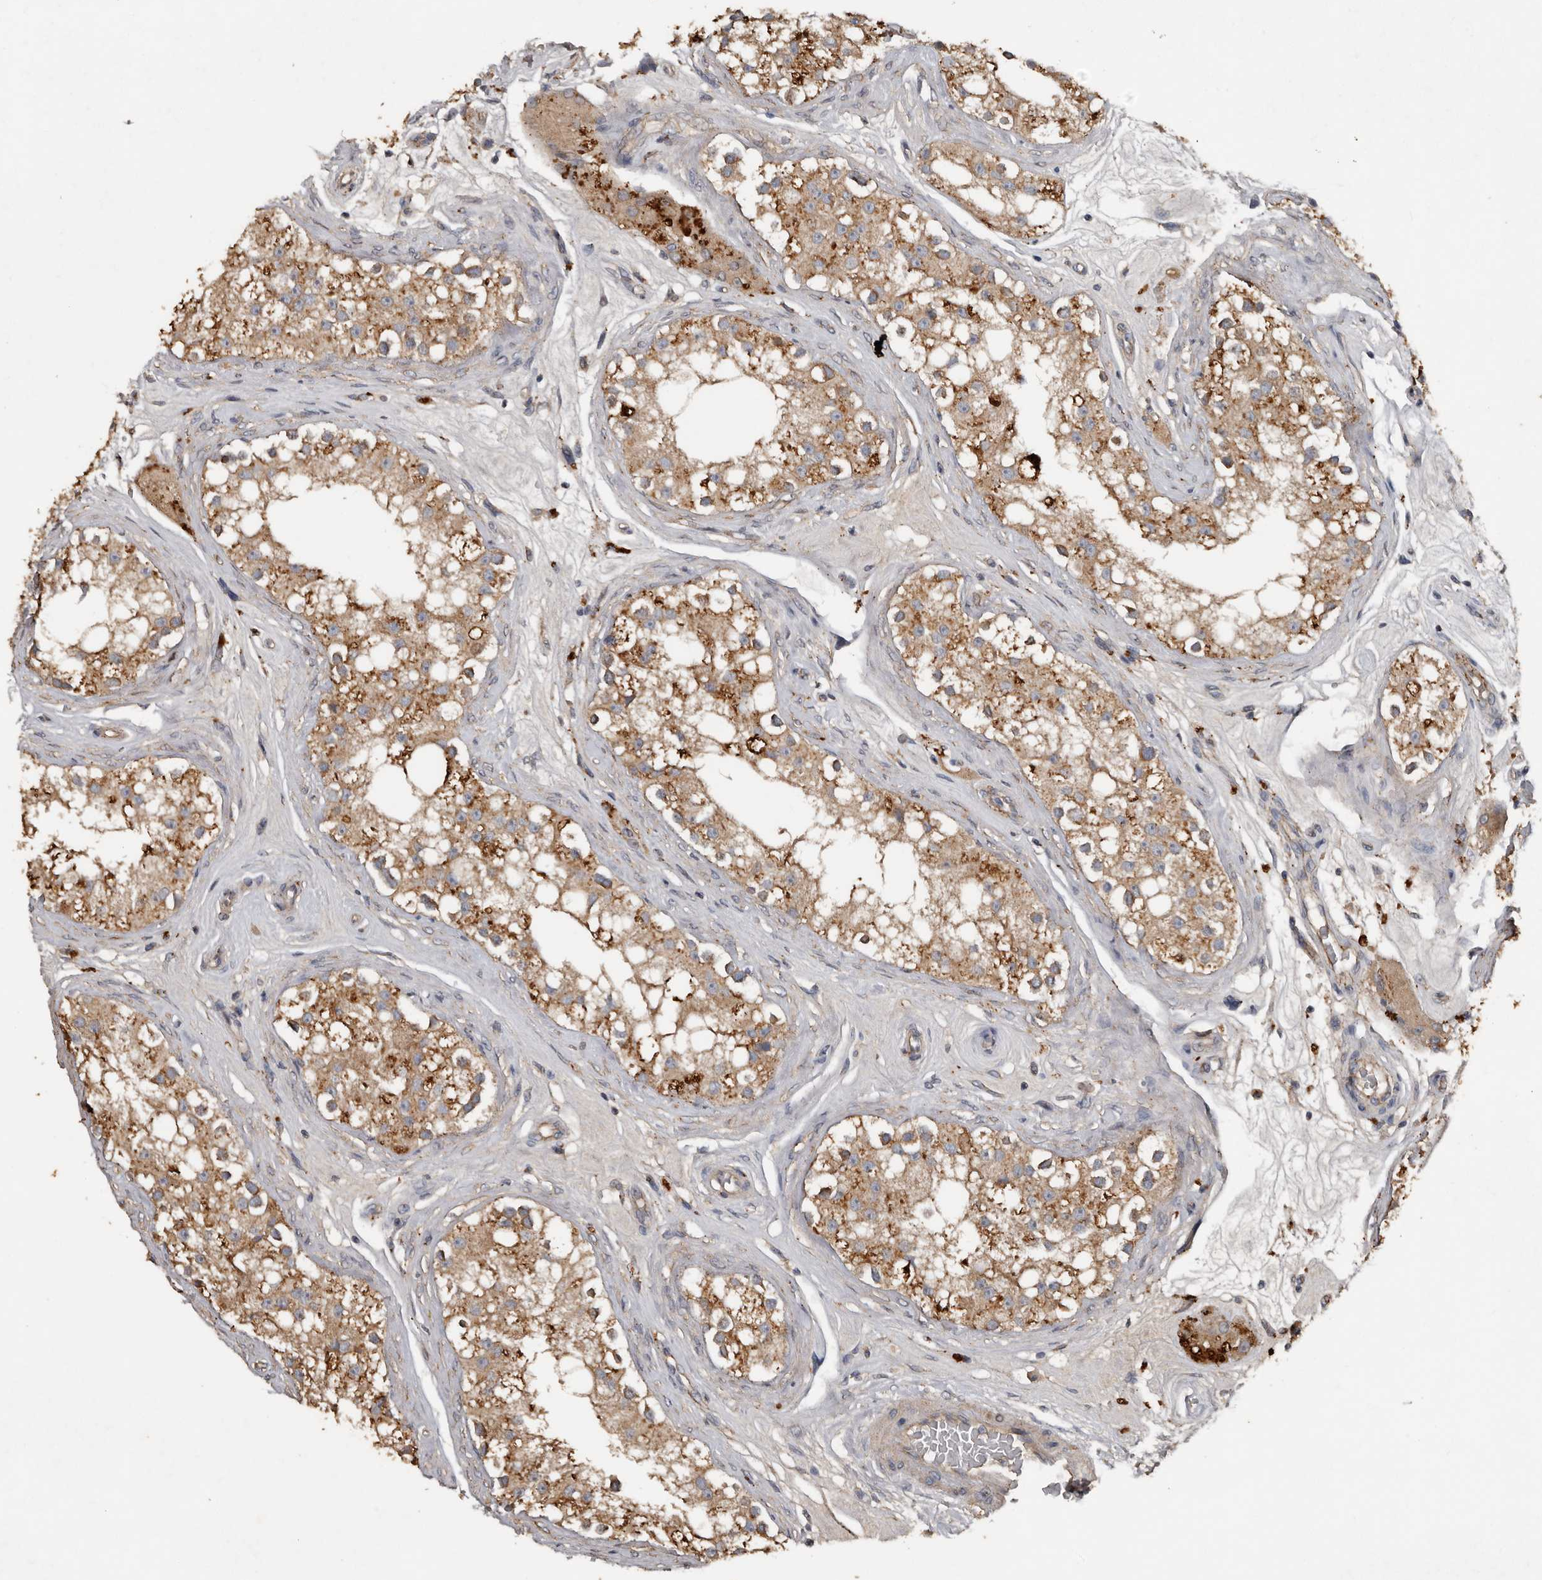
{"staining": {"intensity": "moderate", "quantity": ">75%", "location": "cytoplasmic/membranous"}, "tissue": "testis", "cell_type": "Cells in seminiferous ducts", "image_type": "normal", "snomed": [{"axis": "morphology", "description": "Normal tissue, NOS"}, {"axis": "topography", "description": "Testis"}], "caption": "Cells in seminiferous ducts reveal medium levels of moderate cytoplasmic/membranous positivity in about >75% of cells in unremarkable human testis.", "gene": "HYAL4", "patient": {"sex": "male", "age": 84}}